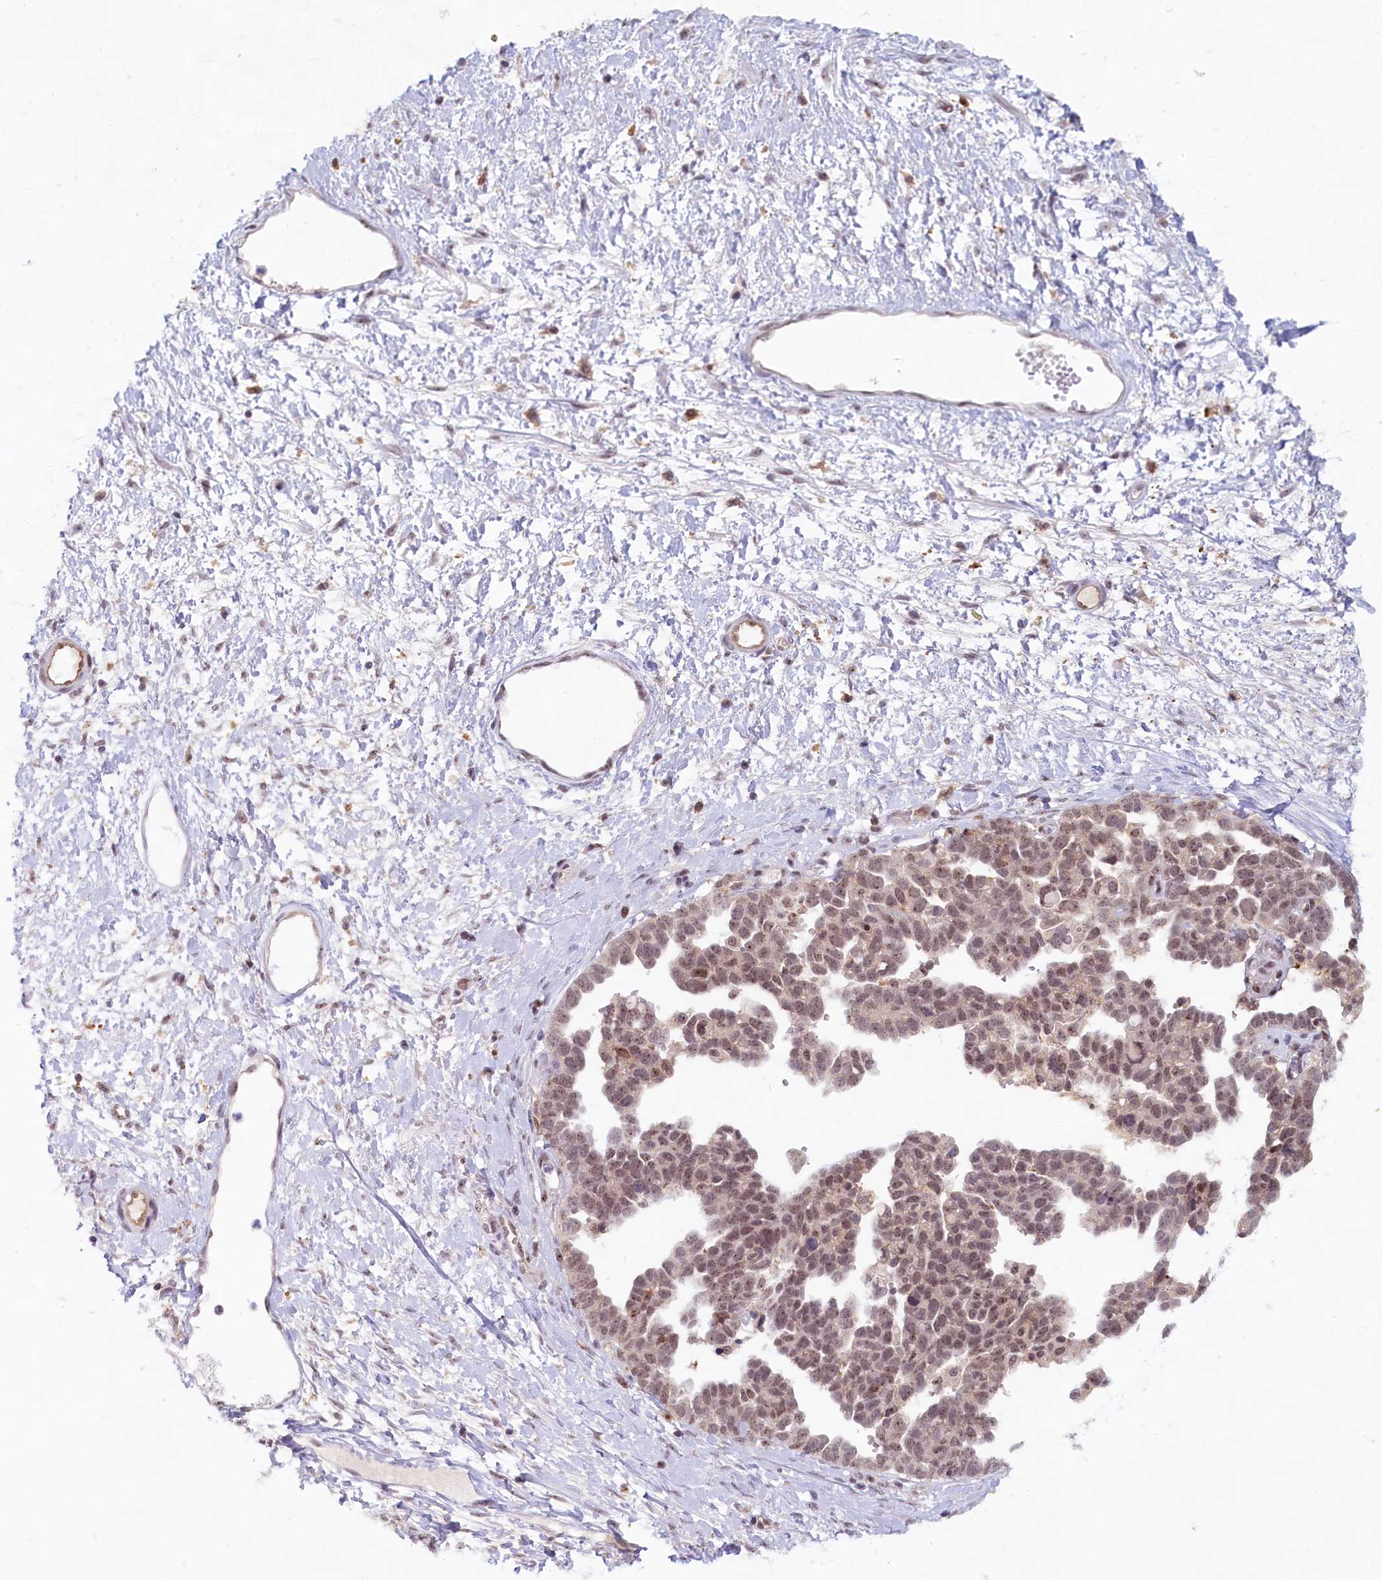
{"staining": {"intensity": "moderate", "quantity": ">75%", "location": "nuclear"}, "tissue": "ovarian cancer", "cell_type": "Tumor cells", "image_type": "cancer", "snomed": [{"axis": "morphology", "description": "Cystadenocarcinoma, serous, NOS"}, {"axis": "topography", "description": "Ovary"}], "caption": "Ovarian cancer (serous cystadenocarcinoma) stained with IHC exhibits moderate nuclear positivity in approximately >75% of tumor cells.", "gene": "C1D", "patient": {"sex": "female", "age": 54}}